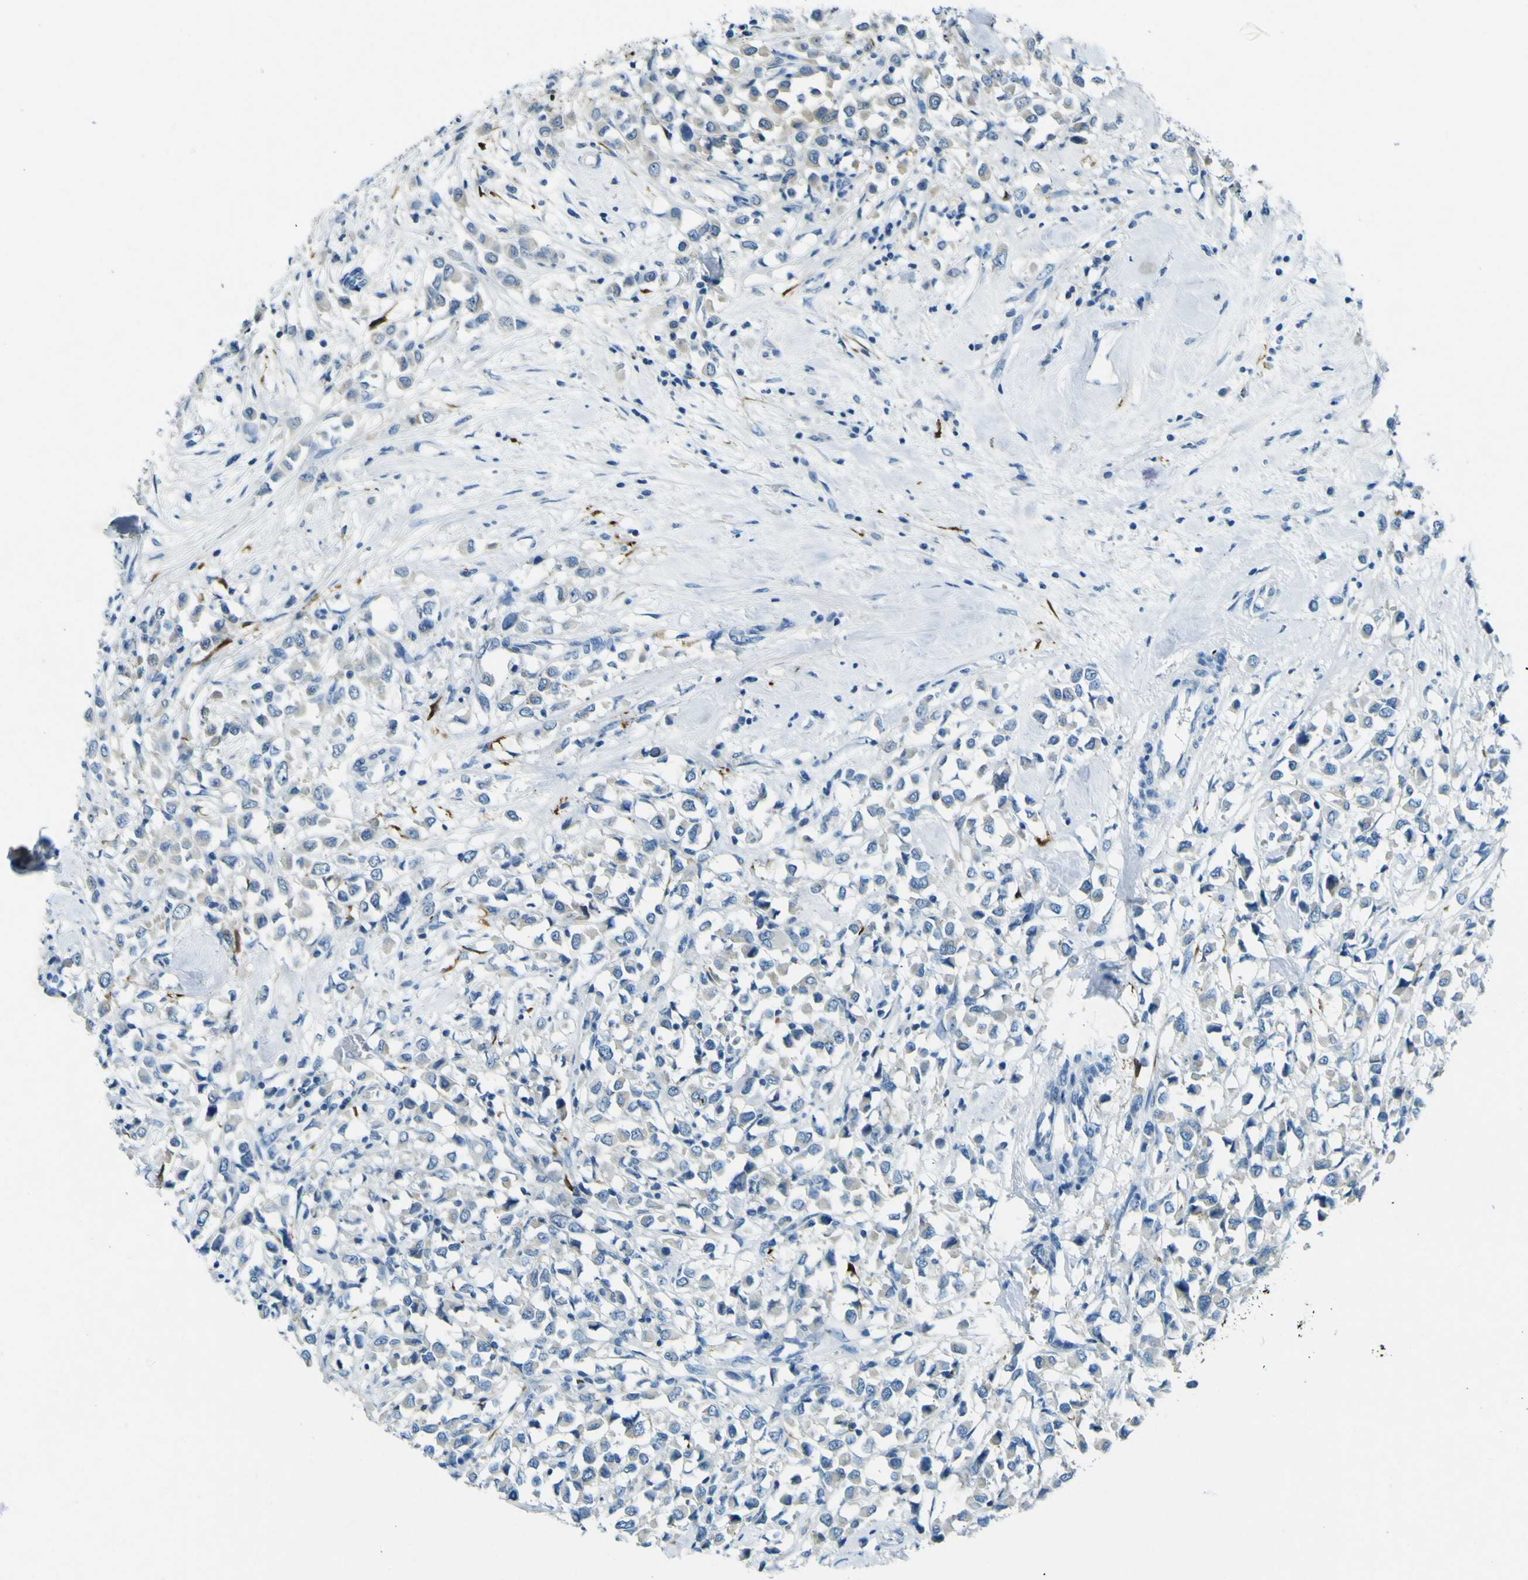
{"staining": {"intensity": "negative", "quantity": "none", "location": "none"}, "tissue": "breast cancer", "cell_type": "Tumor cells", "image_type": "cancer", "snomed": [{"axis": "morphology", "description": "Duct carcinoma"}, {"axis": "topography", "description": "Breast"}], "caption": "Immunohistochemical staining of invasive ductal carcinoma (breast) shows no significant staining in tumor cells.", "gene": "SORCS1", "patient": {"sex": "female", "age": 61}}